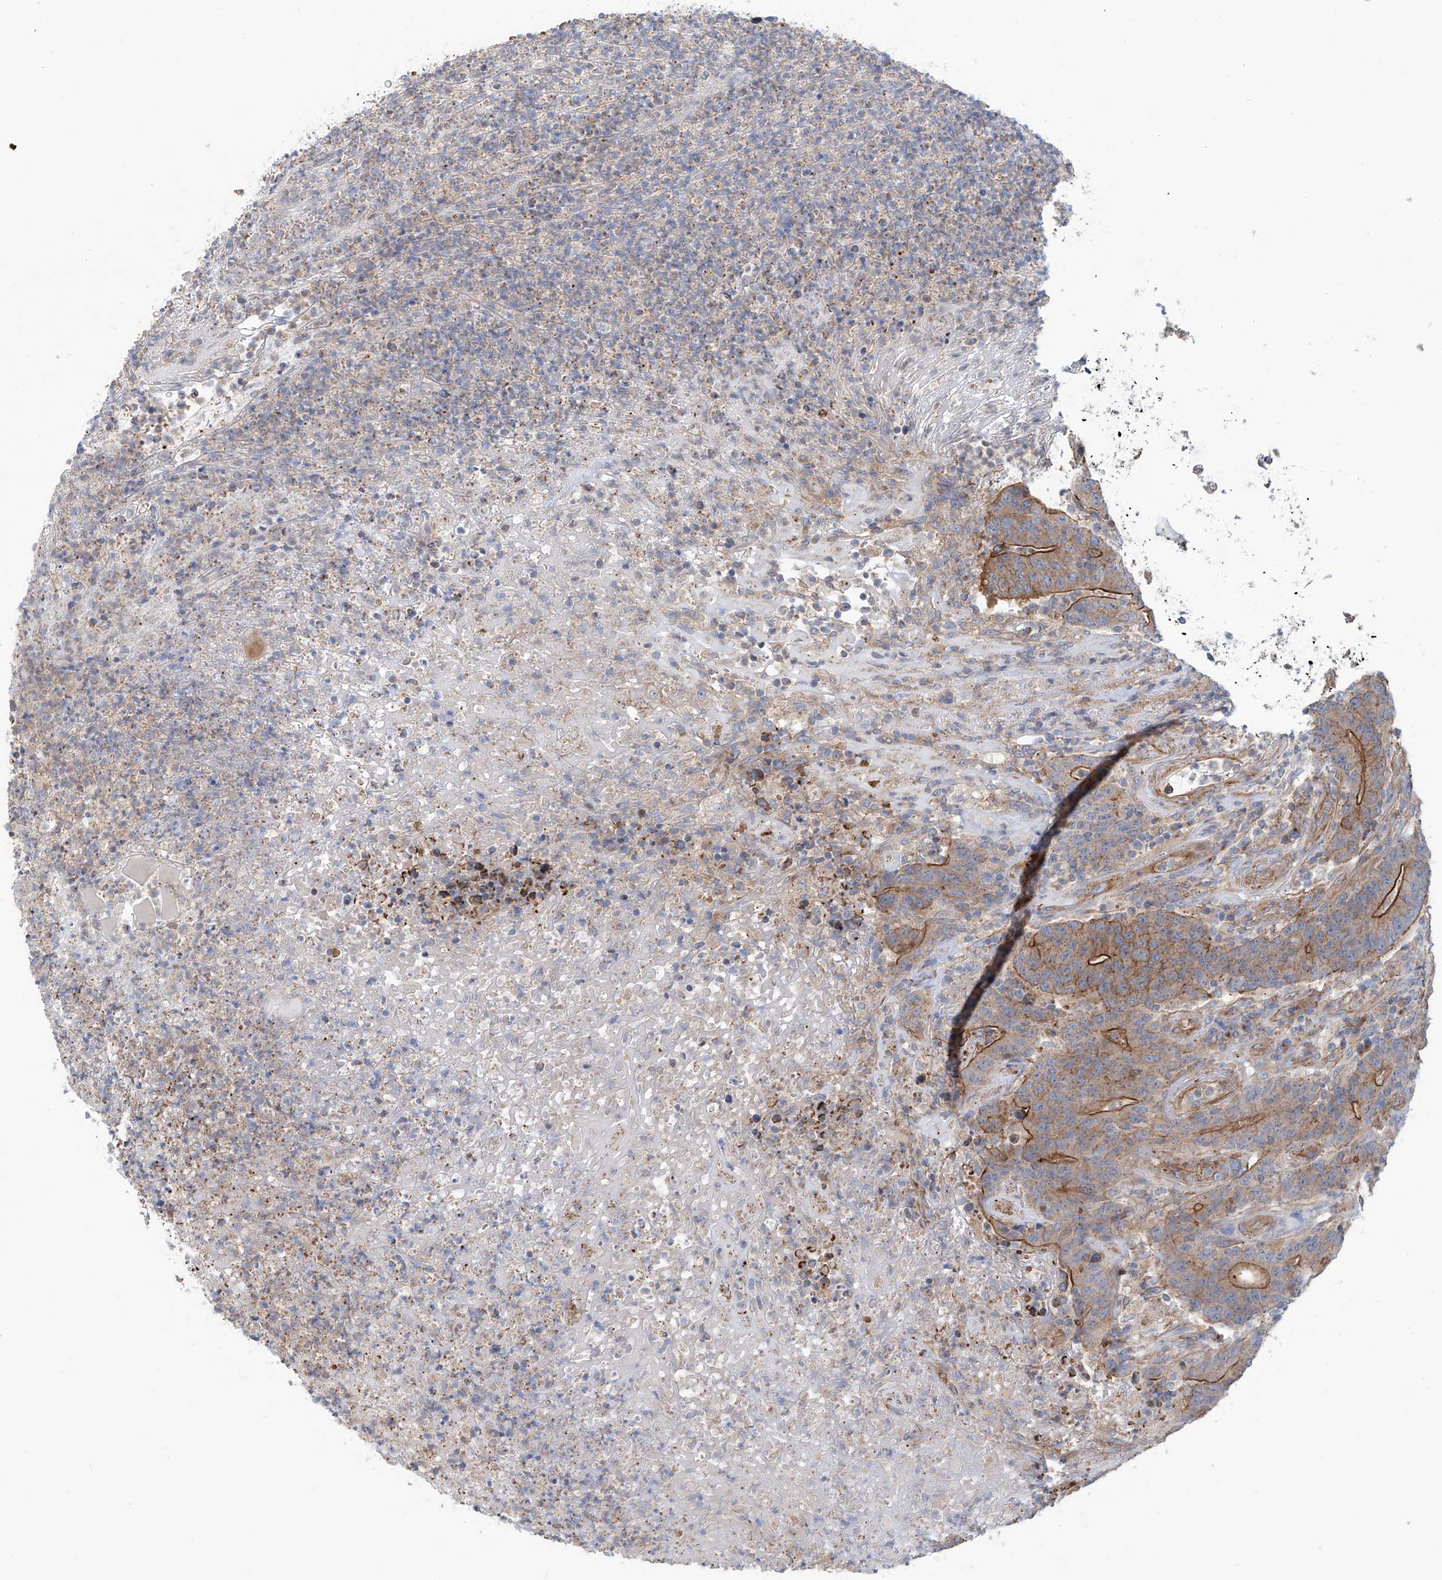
{"staining": {"intensity": "strong", "quantity": "25%-75%", "location": "cytoplasmic/membranous"}, "tissue": "colorectal cancer", "cell_type": "Tumor cells", "image_type": "cancer", "snomed": [{"axis": "morphology", "description": "Normal tissue, NOS"}, {"axis": "morphology", "description": "Adenocarcinoma, NOS"}, {"axis": "topography", "description": "Colon"}], "caption": "Immunohistochemical staining of human colorectal cancer reveals high levels of strong cytoplasmic/membranous protein staining in about 25%-75% of tumor cells.", "gene": "TMEM209", "patient": {"sex": "female", "age": 75}}